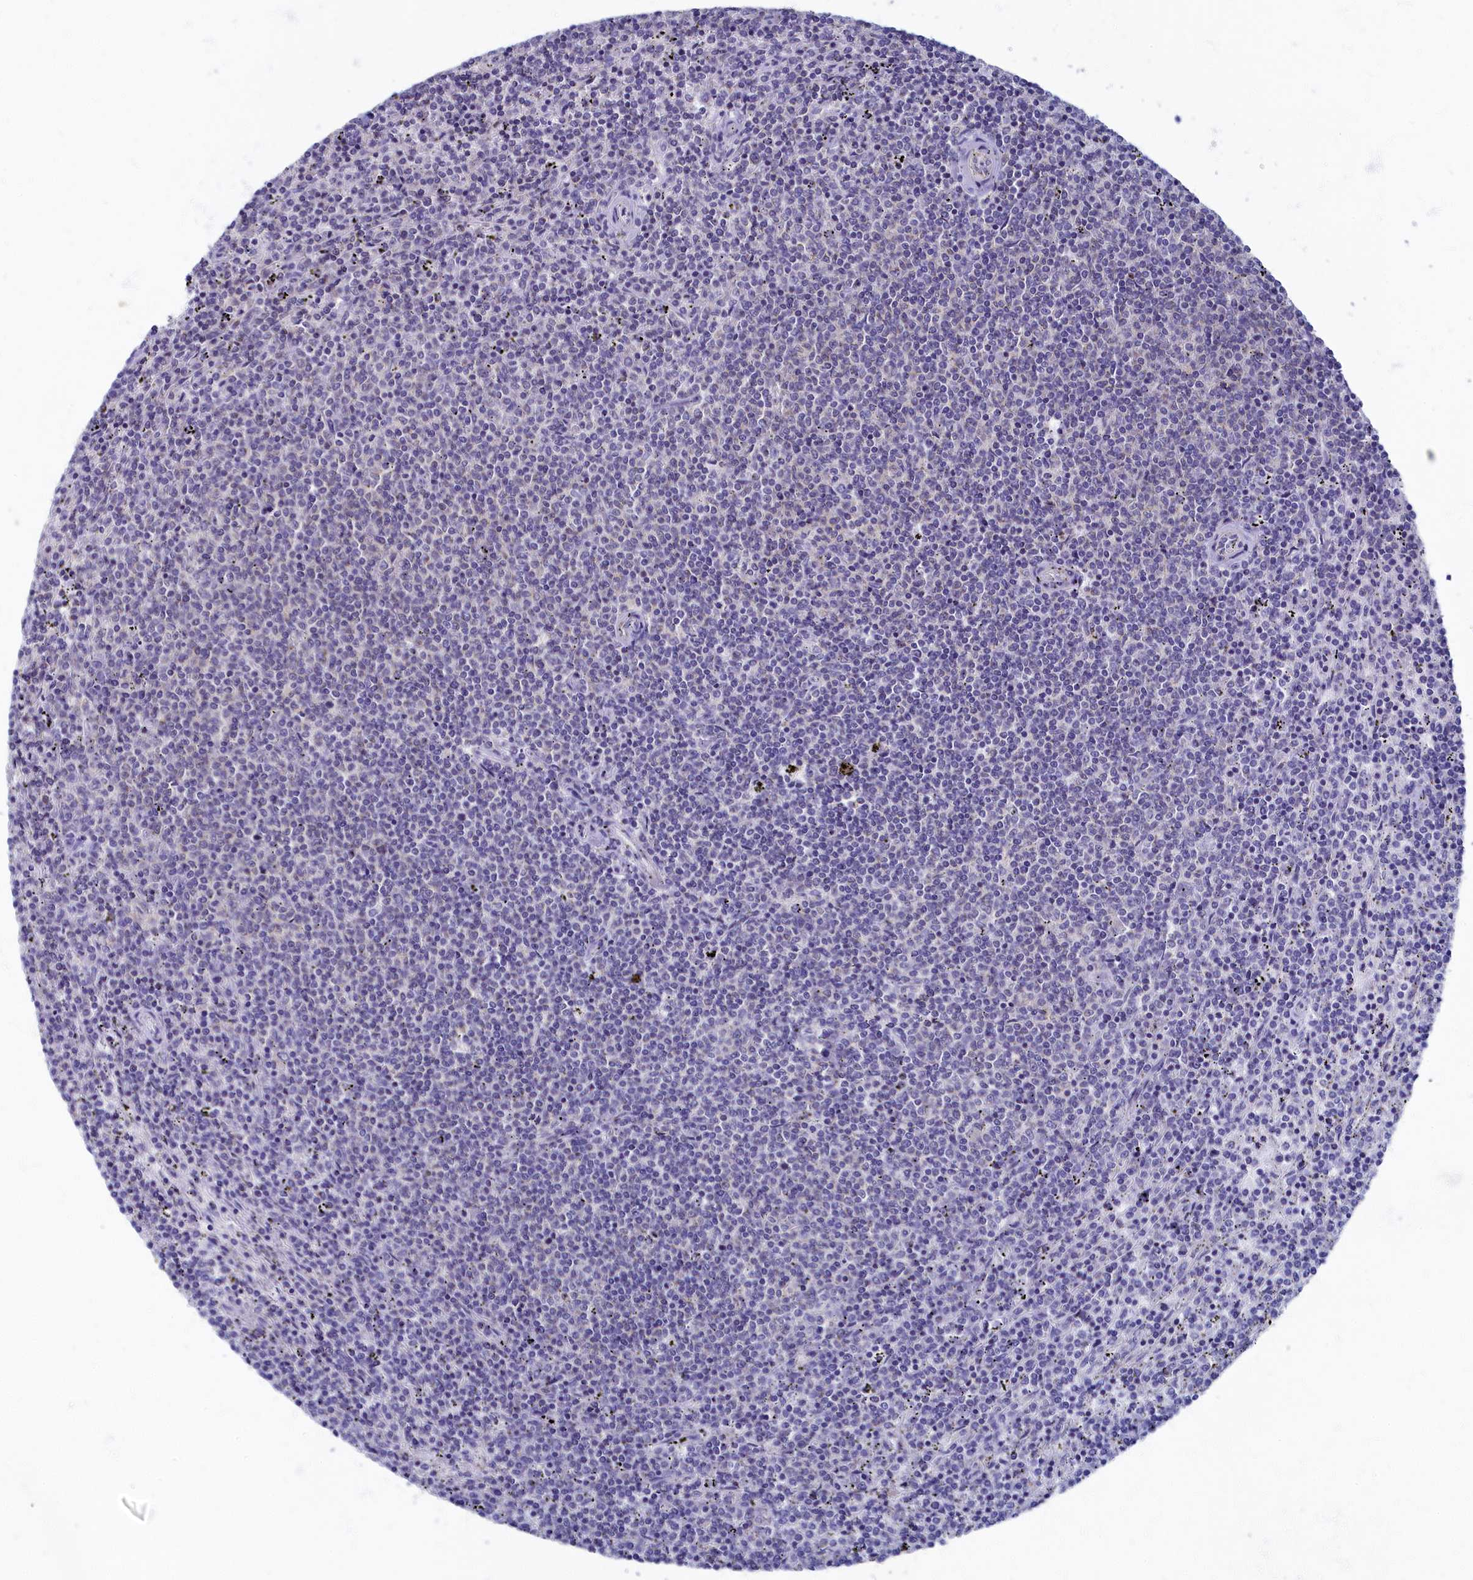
{"staining": {"intensity": "negative", "quantity": "none", "location": "none"}, "tissue": "lymphoma", "cell_type": "Tumor cells", "image_type": "cancer", "snomed": [{"axis": "morphology", "description": "Malignant lymphoma, non-Hodgkin's type, Low grade"}, {"axis": "topography", "description": "Spleen"}], "caption": "Histopathology image shows no protein staining in tumor cells of low-grade malignant lymphoma, non-Hodgkin's type tissue. (Stains: DAB (3,3'-diaminobenzidine) IHC with hematoxylin counter stain, Microscopy: brightfield microscopy at high magnification).", "gene": "OCIAD2", "patient": {"sex": "female", "age": 50}}